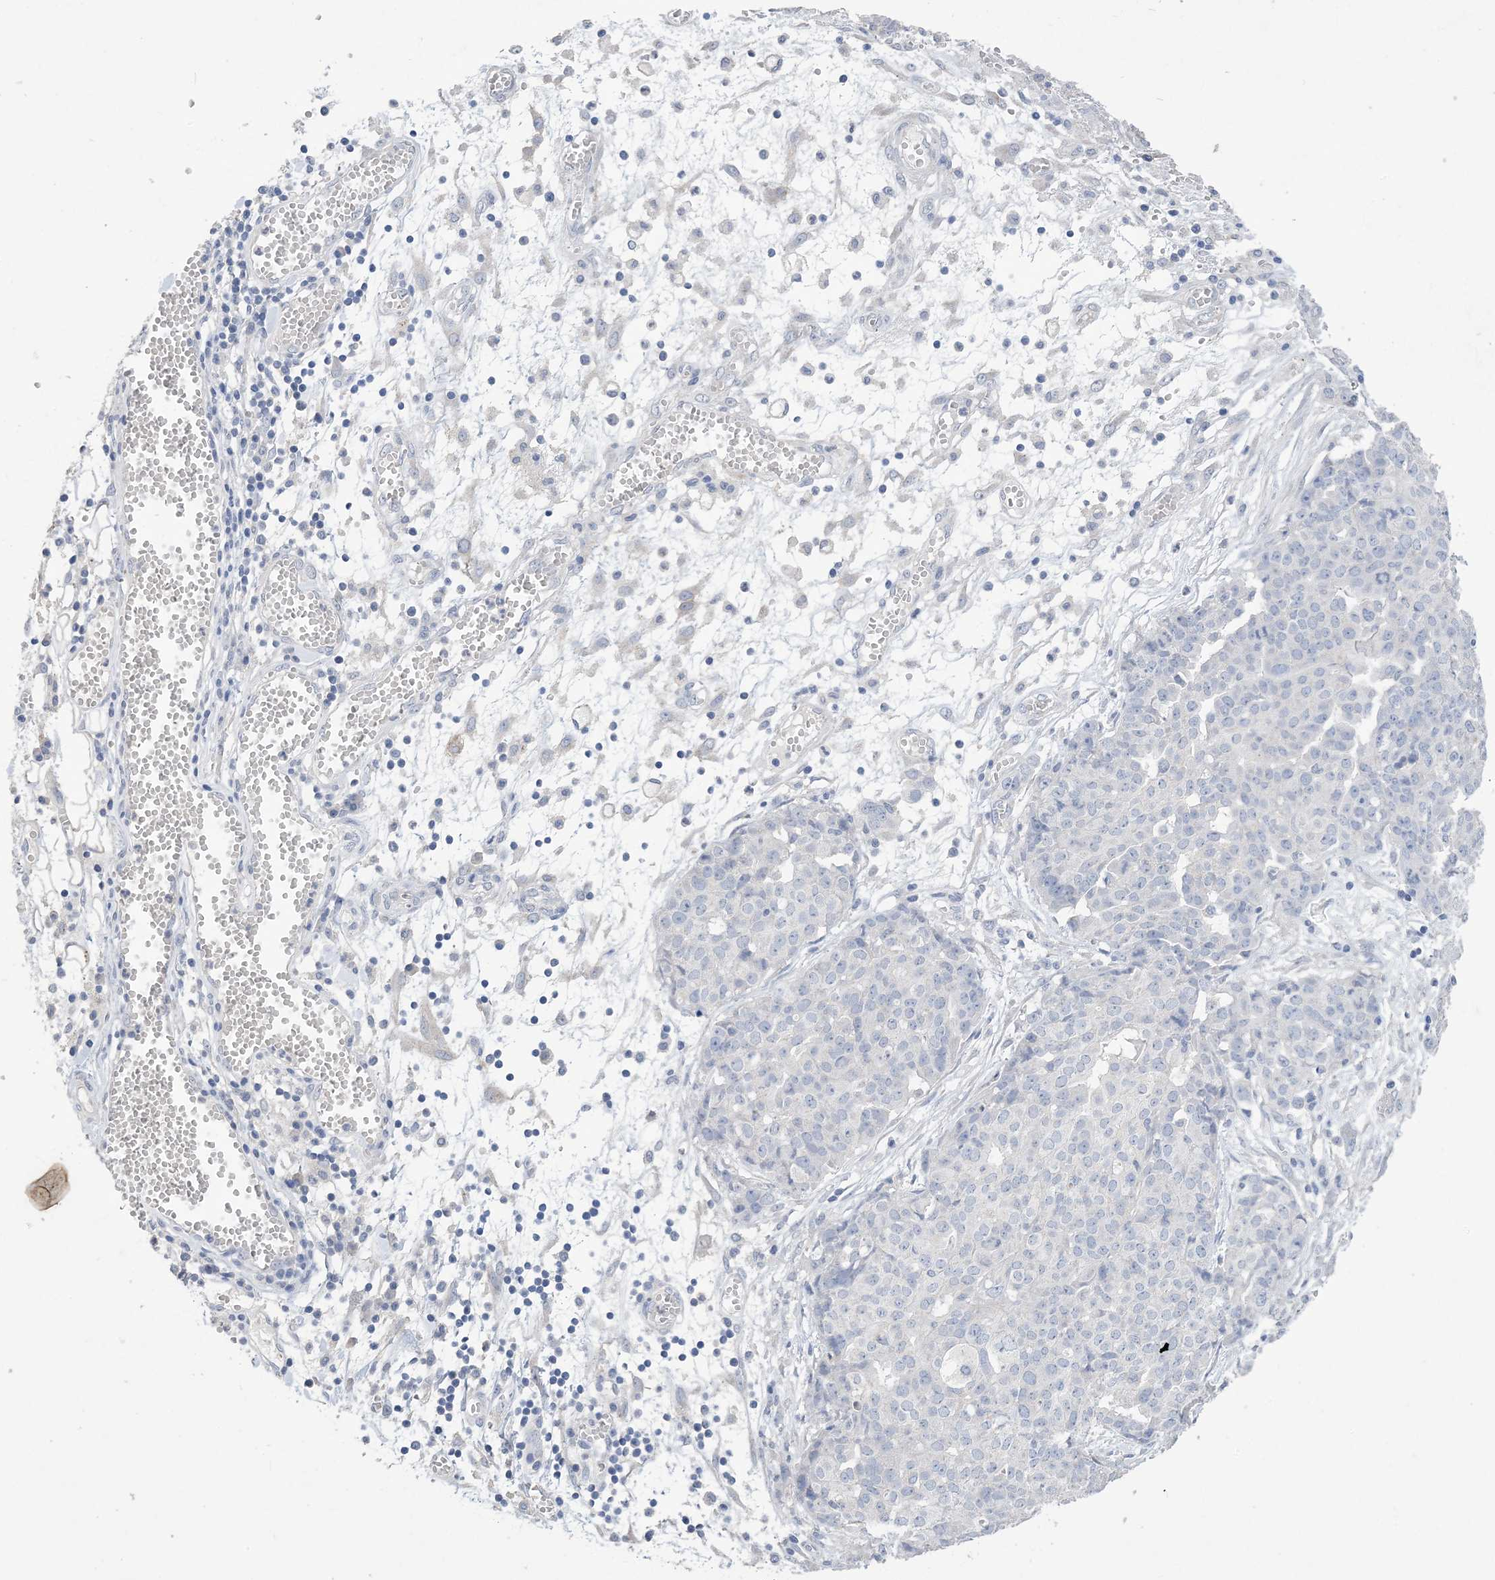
{"staining": {"intensity": "negative", "quantity": "none", "location": "none"}, "tissue": "ovarian cancer", "cell_type": "Tumor cells", "image_type": "cancer", "snomed": [{"axis": "morphology", "description": "Cystadenocarcinoma, serous, NOS"}, {"axis": "topography", "description": "Soft tissue"}, {"axis": "topography", "description": "Ovary"}], "caption": "Immunohistochemical staining of human serous cystadenocarcinoma (ovarian) demonstrates no significant staining in tumor cells. (Immunohistochemistry (ihc), brightfield microscopy, high magnification).", "gene": "DSC3", "patient": {"sex": "female", "age": 57}}